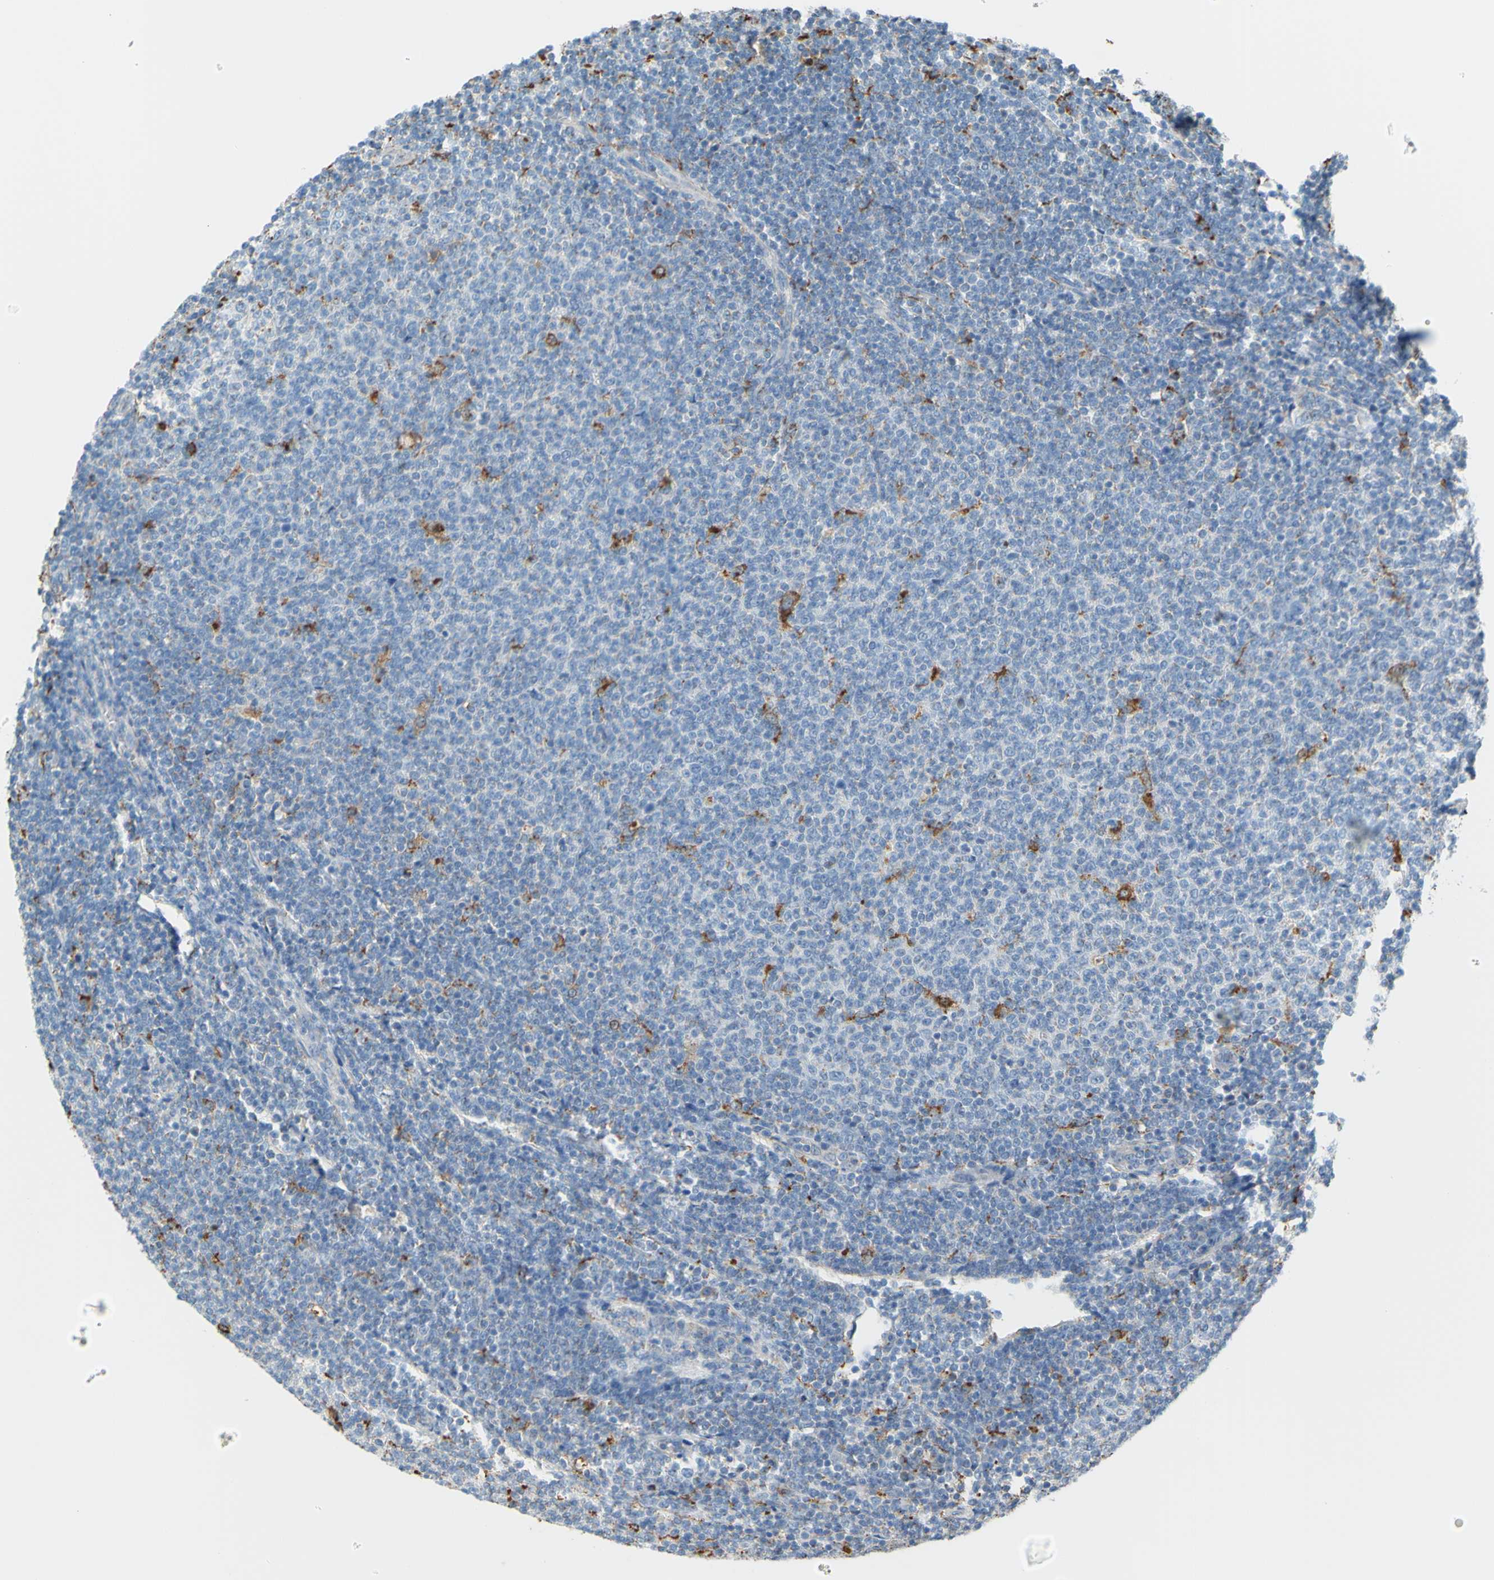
{"staining": {"intensity": "negative", "quantity": "none", "location": "none"}, "tissue": "lymphoma", "cell_type": "Tumor cells", "image_type": "cancer", "snomed": [{"axis": "morphology", "description": "Malignant lymphoma, non-Hodgkin's type, Low grade"}, {"axis": "topography", "description": "Lymph node"}], "caption": "DAB immunohistochemical staining of human low-grade malignant lymphoma, non-Hodgkin's type reveals no significant staining in tumor cells.", "gene": "CTSD", "patient": {"sex": "male", "age": 66}}